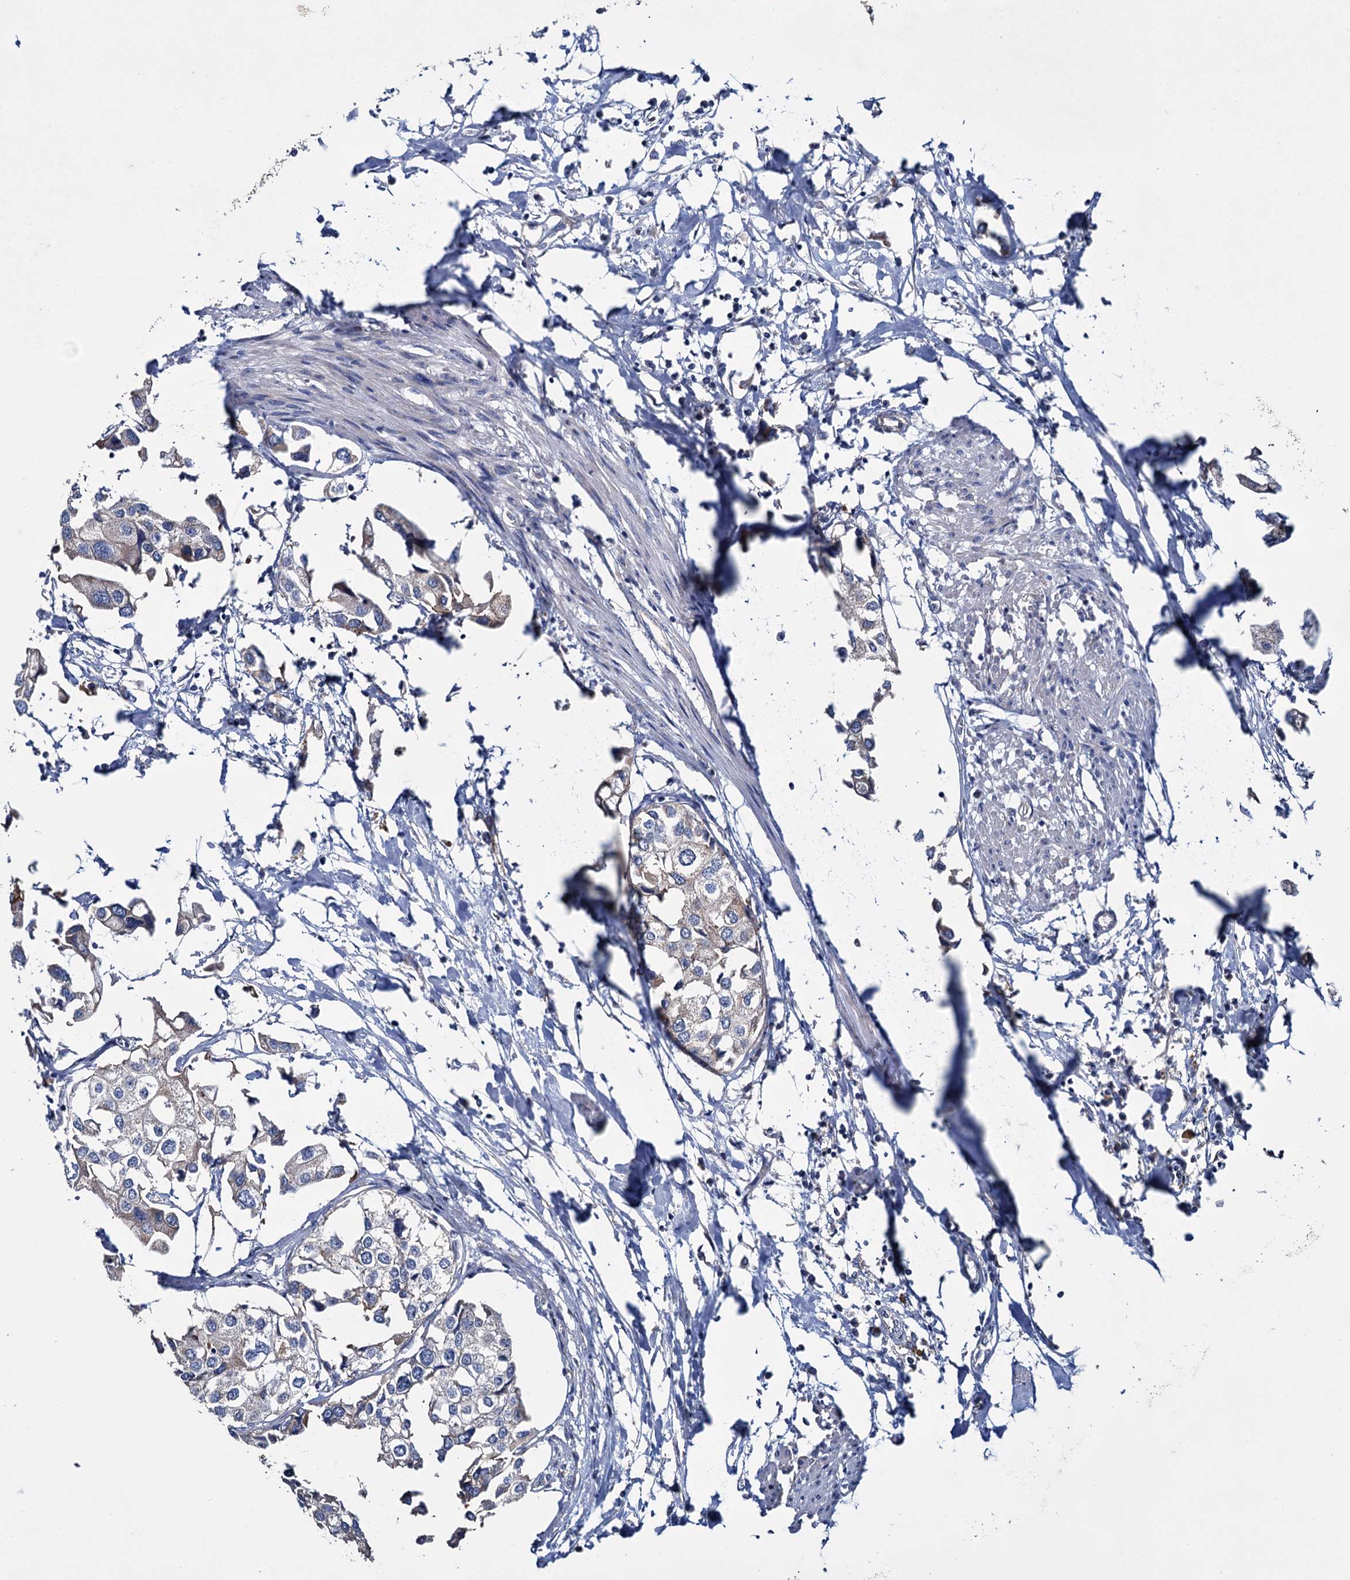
{"staining": {"intensity": "weak", "quantity": "25%-75%", "location": "cytoplasmic/membranous"}, "tissue": "urothelial cancer", "cell_type": "Tumor cells", "image_type": "cancer", "snomed": [{"axis": "morphology", "description": "Urothelial carcinoma, High grade"}, {"axis": "topography", "description": "Urinary bladder"}], "caption": "This histopathology image demonstrates immunohistochemistry staining of human high-grade urothelial carcinoma, with low weak cytoplasmic/membranous expression in about 25%-75% of tumor cells.", "gene": "CEP295", "patient": {"sex": "male", "age": 64}}